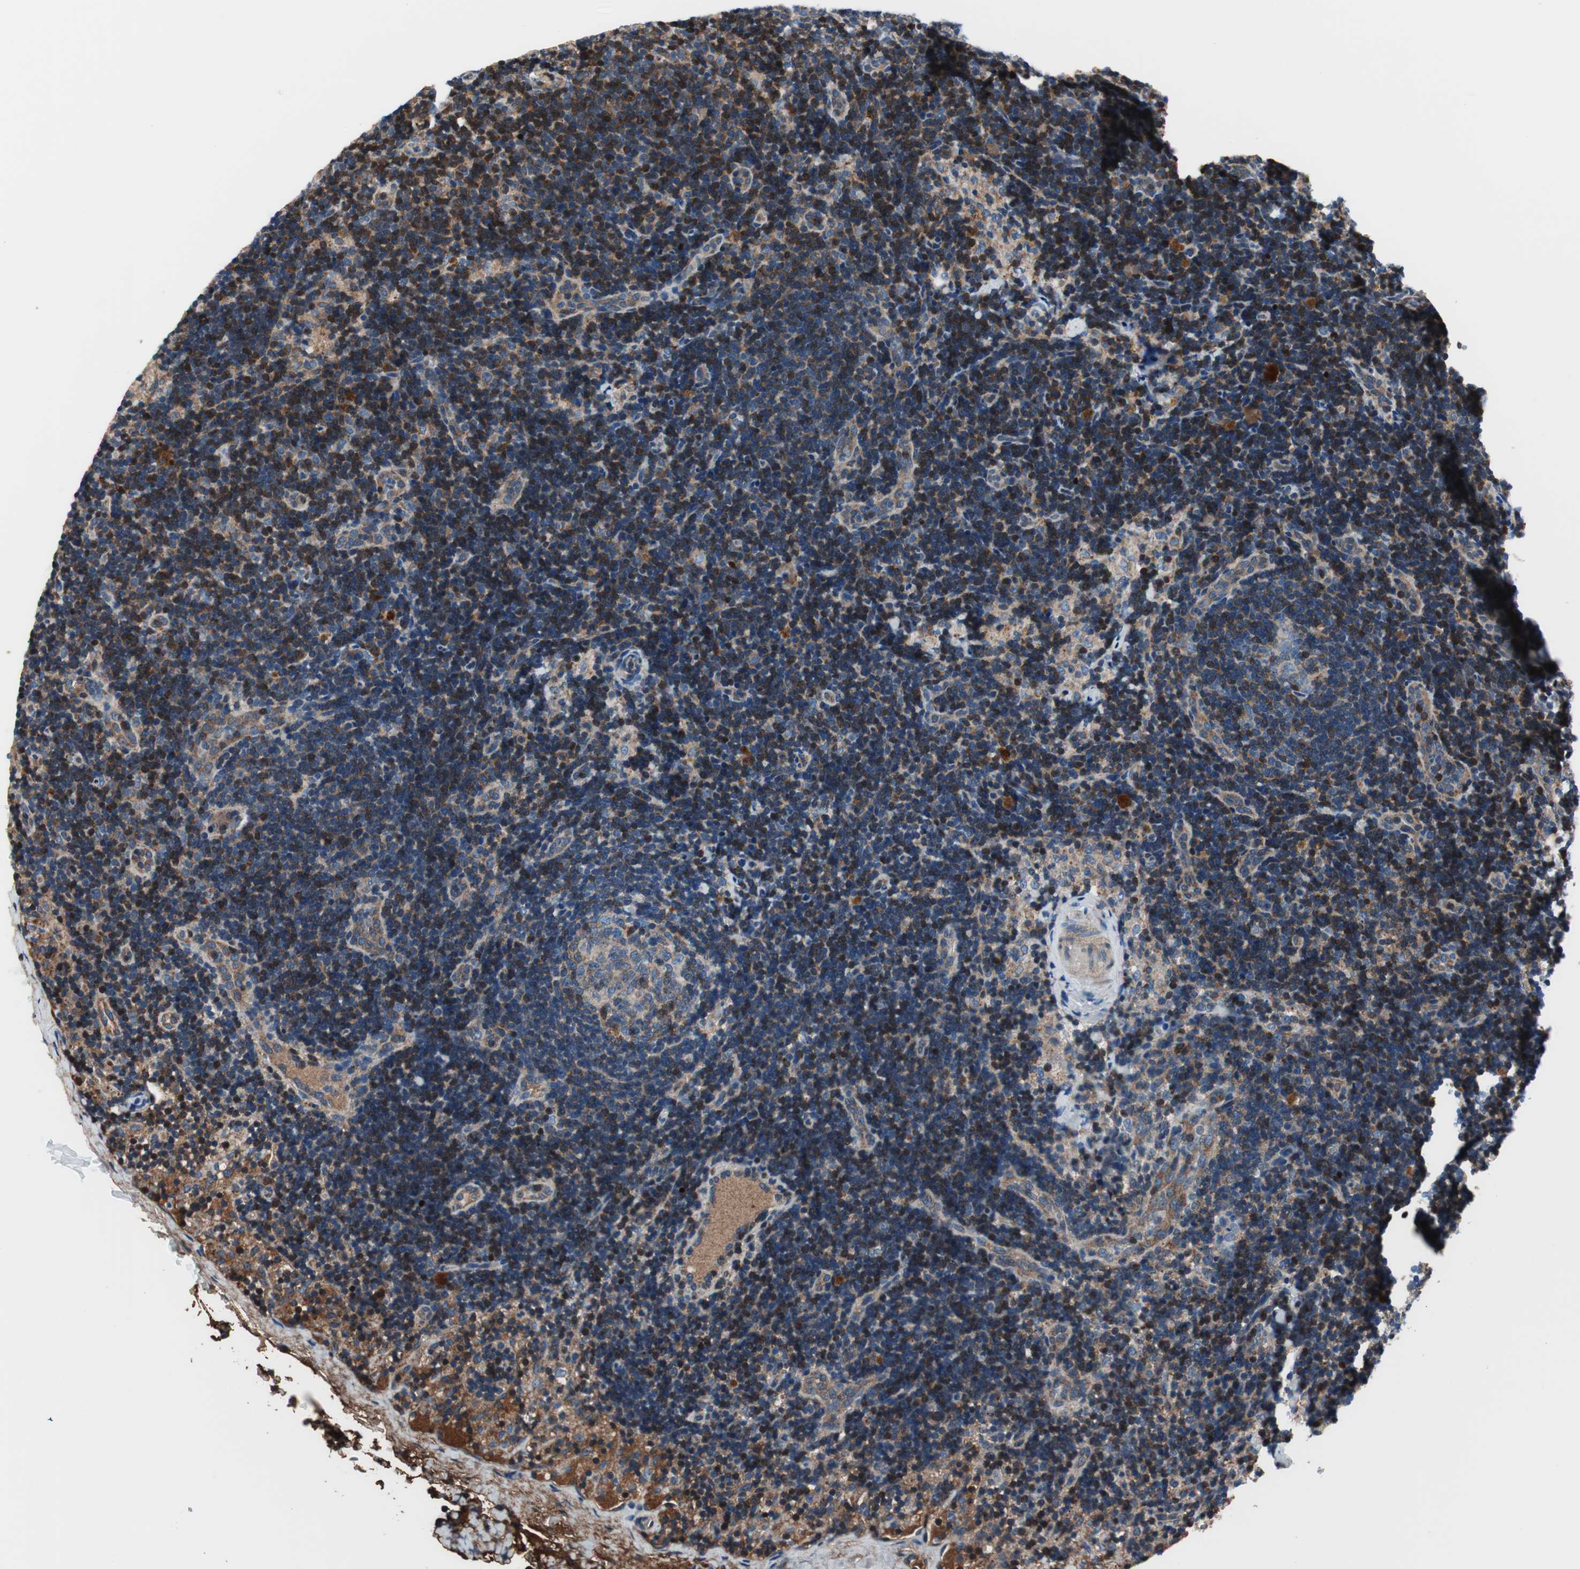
{"staining": {"intensity": "moderate", "quantity": "<25%", "location": "cytoplasmic/membranous,nuclear"}, "tissue": "lymph node", "cell_type": "Germinal center cells", "image_type": "normal", "snomed": [{"axis": "morphology", "description": "Normal tissue, NOS"}, {"axis": "topography", "description": "Lymph node"}], "caption": "A high-resolution histopathology image shows immunohistochemistry (IHC) staining of normal lymph node, which exhibits moderate cytoplasmic/membranous,nuclear expression in approximately <25% of germinal center cells.", "gene": "PRDX2", "patient": {"sex": "female", "age": 14}}